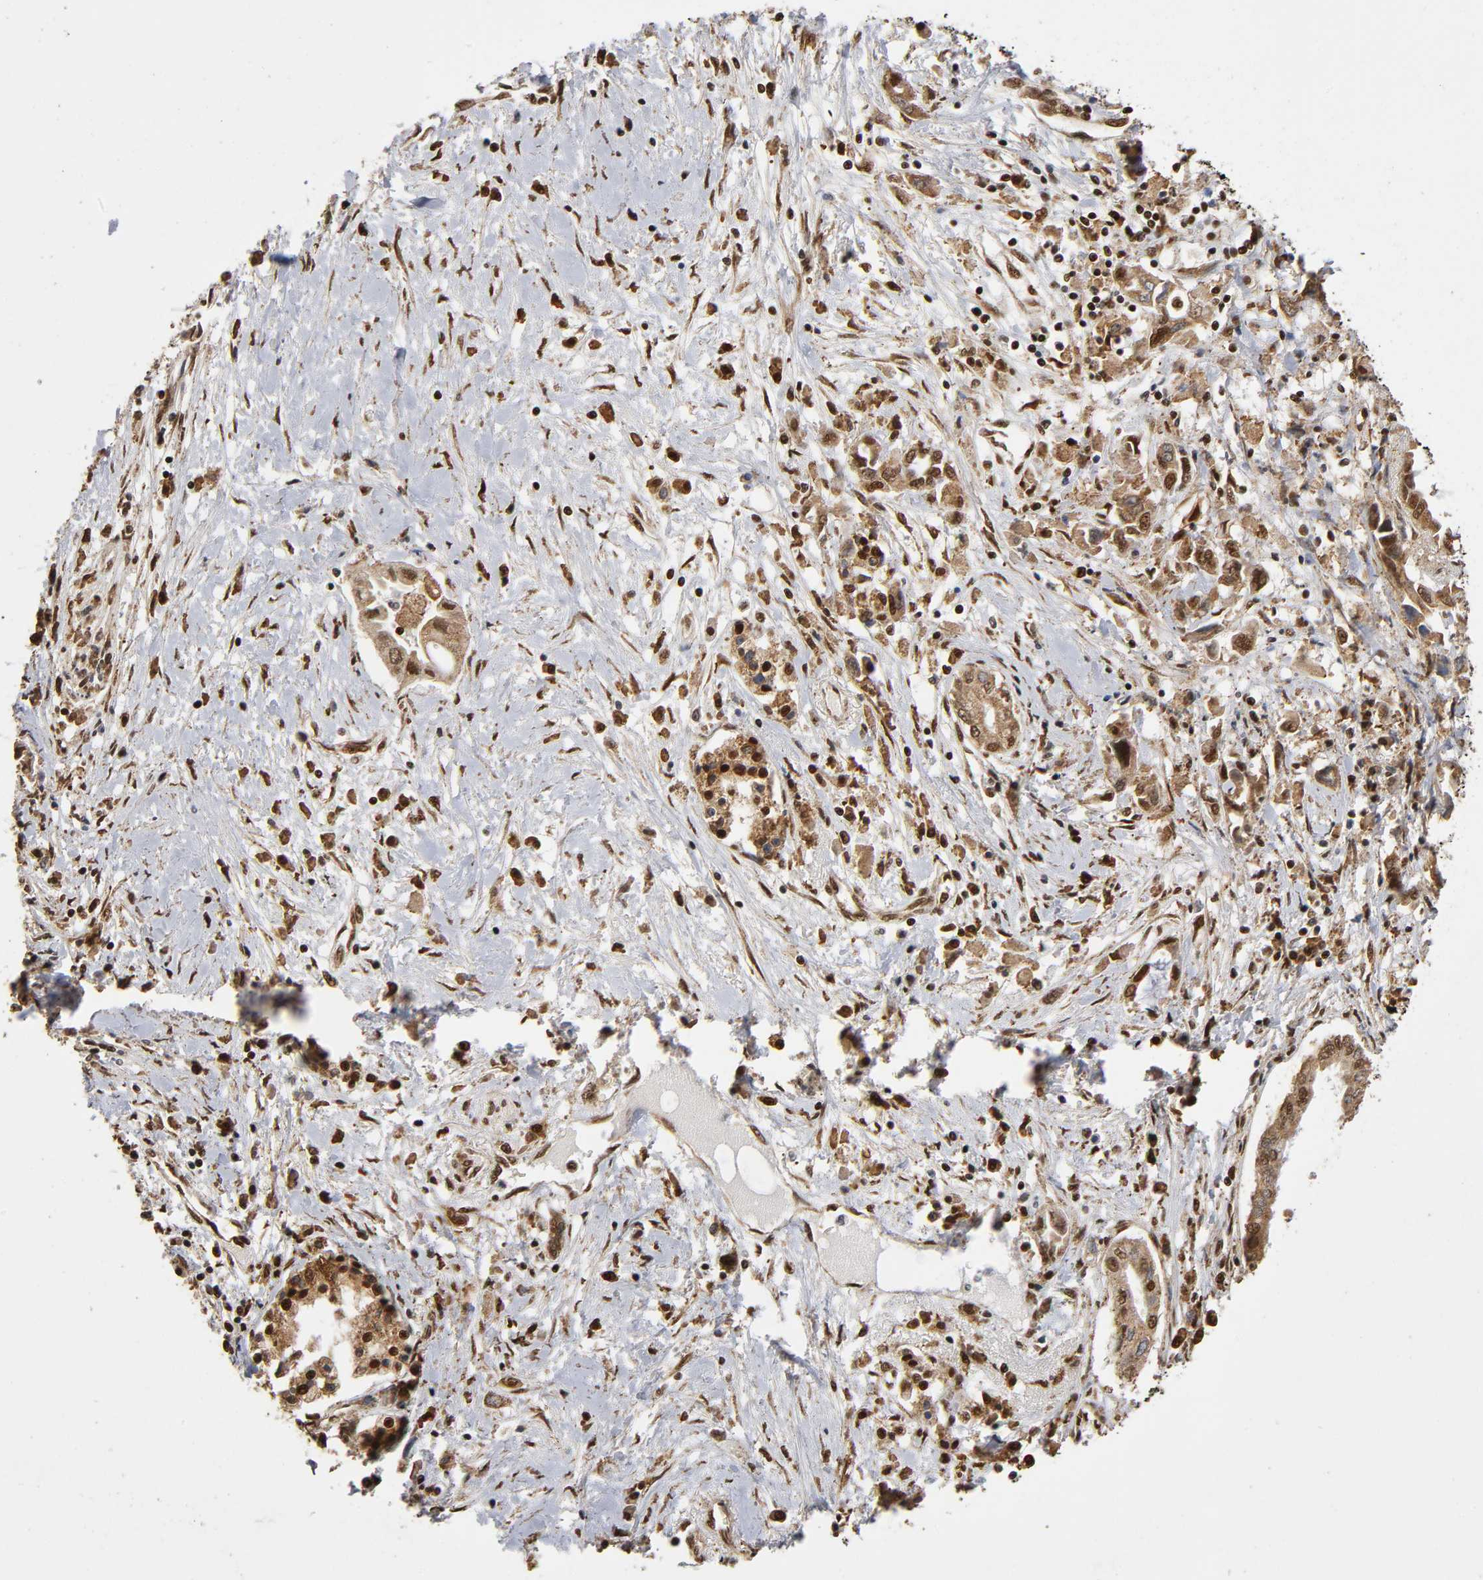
{"staining": {"intensity": "strong", "quantity": ">75%", "location": "cytoplasmic/membranous,nuclear"}, "tissue": "pancreatic cancer", "cell_type": "Tumor cells", "image_type": "cancer", "snomed": [{"axis": "morphology", "description": "Adenocarcinoma, NOS"}, {"axis": "topography", "description": "Pancreas"}], "caption": "Immunohistochemical staining of pancreatic adenocarcinoma demonstrates high levels of strong cytoplasmic/membranous and nuclear staining in about >75% of tumor cells.", "gene": "RNF122", "patient": {"sex": "female", "age": 57}}